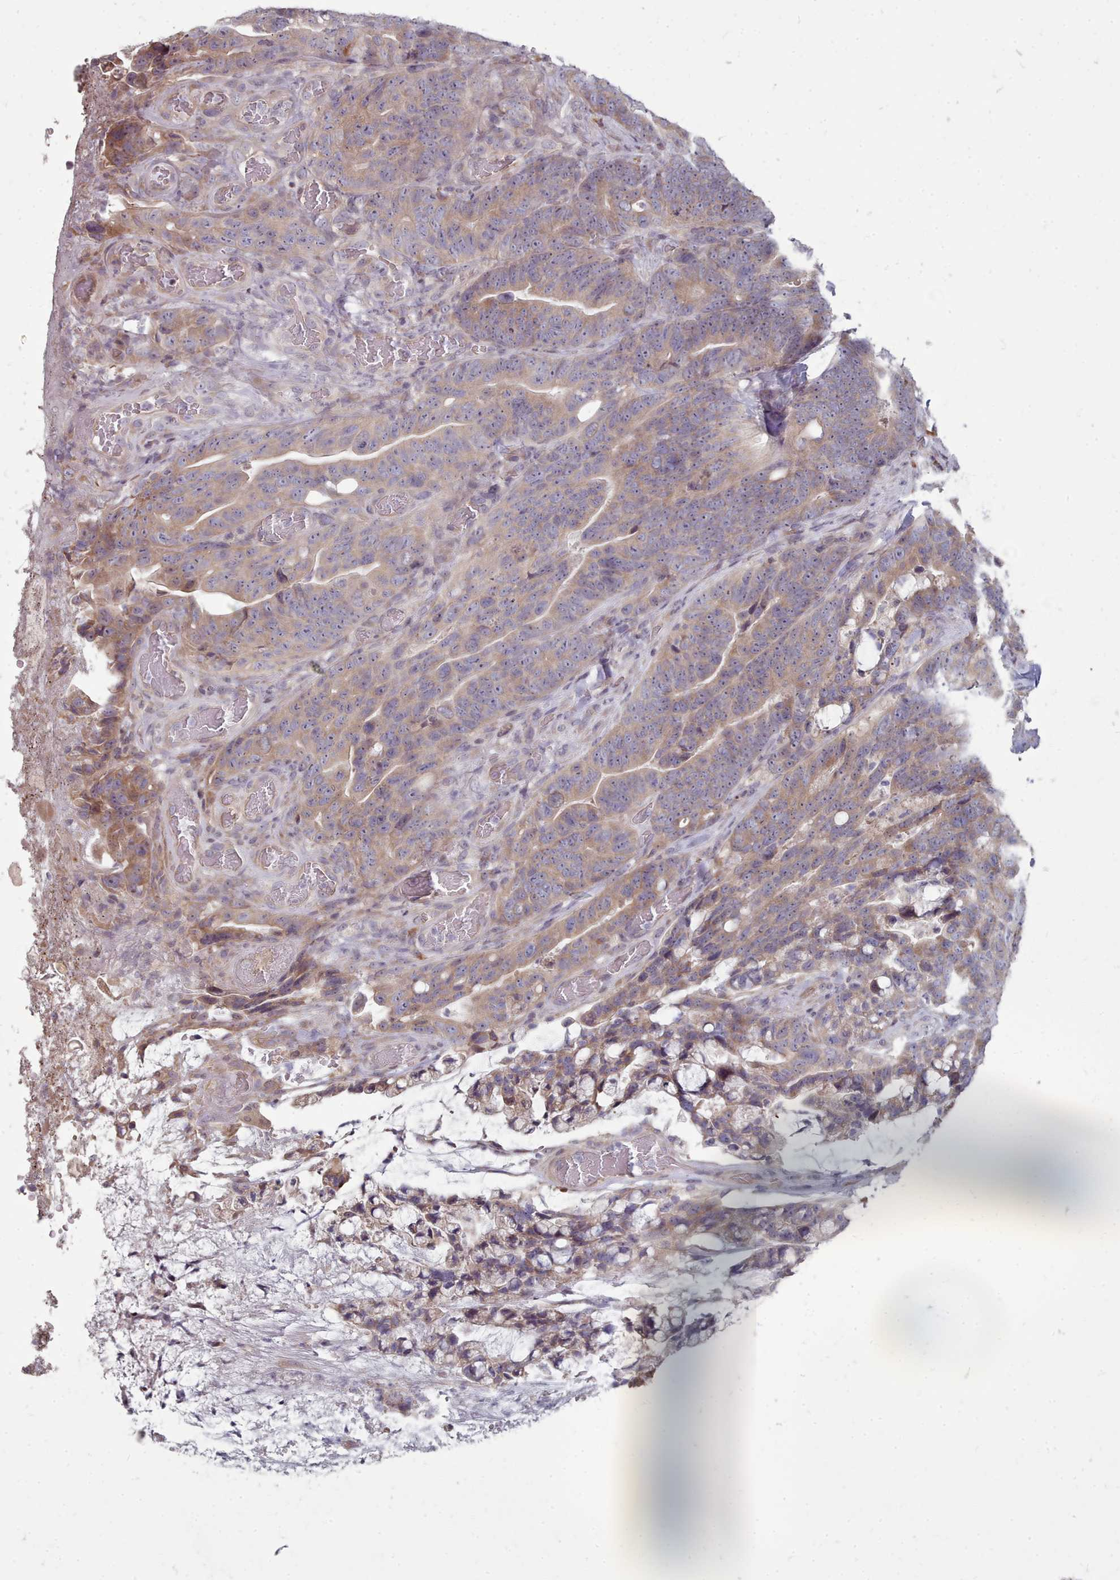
{"staining": {"intensity": "moderate", "quantity": ">75%", "location": "cytoplasmic/membranous"}, "tissue": "colorectal cancer", "cell_type": "Tumor cells", "image_type": "cancer", "snomed": [{"axis": "morphology", "description": "Adenocarcinoma, NOS"}, {"axis": "topography", "description": "Colon"}], "caption": "Moderate cytoplasmic/membranous positivity for a protein is identified in approximately >75% of tumor cells of adenocarcinoma (colorectal) using IHC.", "gene": "ACKR3", "patient": {"sex": "female", "age": 82}}